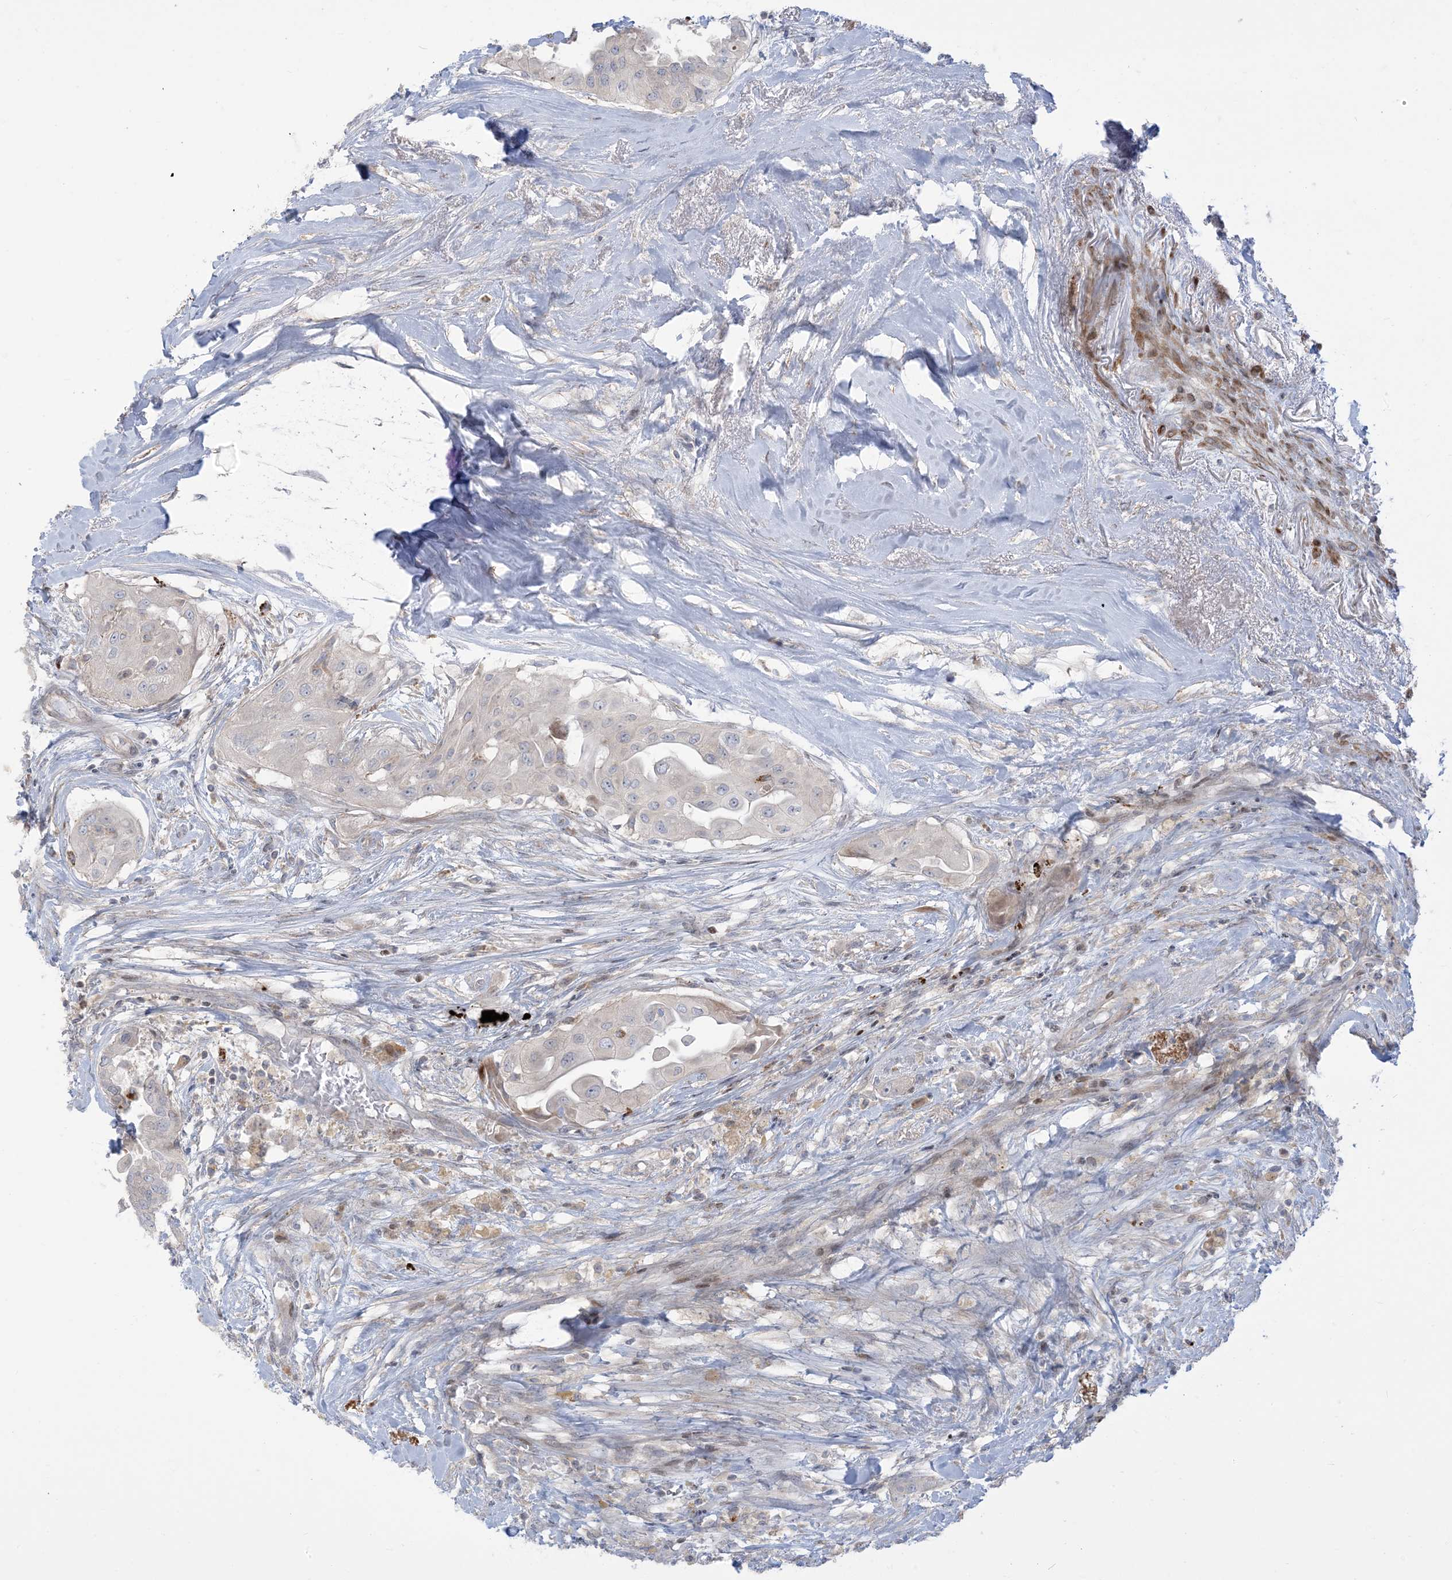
{"staining": {"intensity": "negative", "quantity": "none", "location": "none"}, "tissue": "thyroid cancer", "cell_type": "Tumor cells", "image_type": "cancer", "snomed": [{"axis": "morphology", "description": "Papillary adenocarcinoma, NOS"}, {"axis": "topography", "description": "Thyroid gland"}], "caption": "Immunohistochemistry (IHC) of human papillary adenocarcinoma (thyroid) reveals no expression in tumor cells. (Stains: DAB immunohistochemistry (IHC) with hematoxylin counter stain, Microscopy: brightfield microscopy at high magnification).", "gene": "AFTPH", "patient": {"sex": "female", "age": 59}}